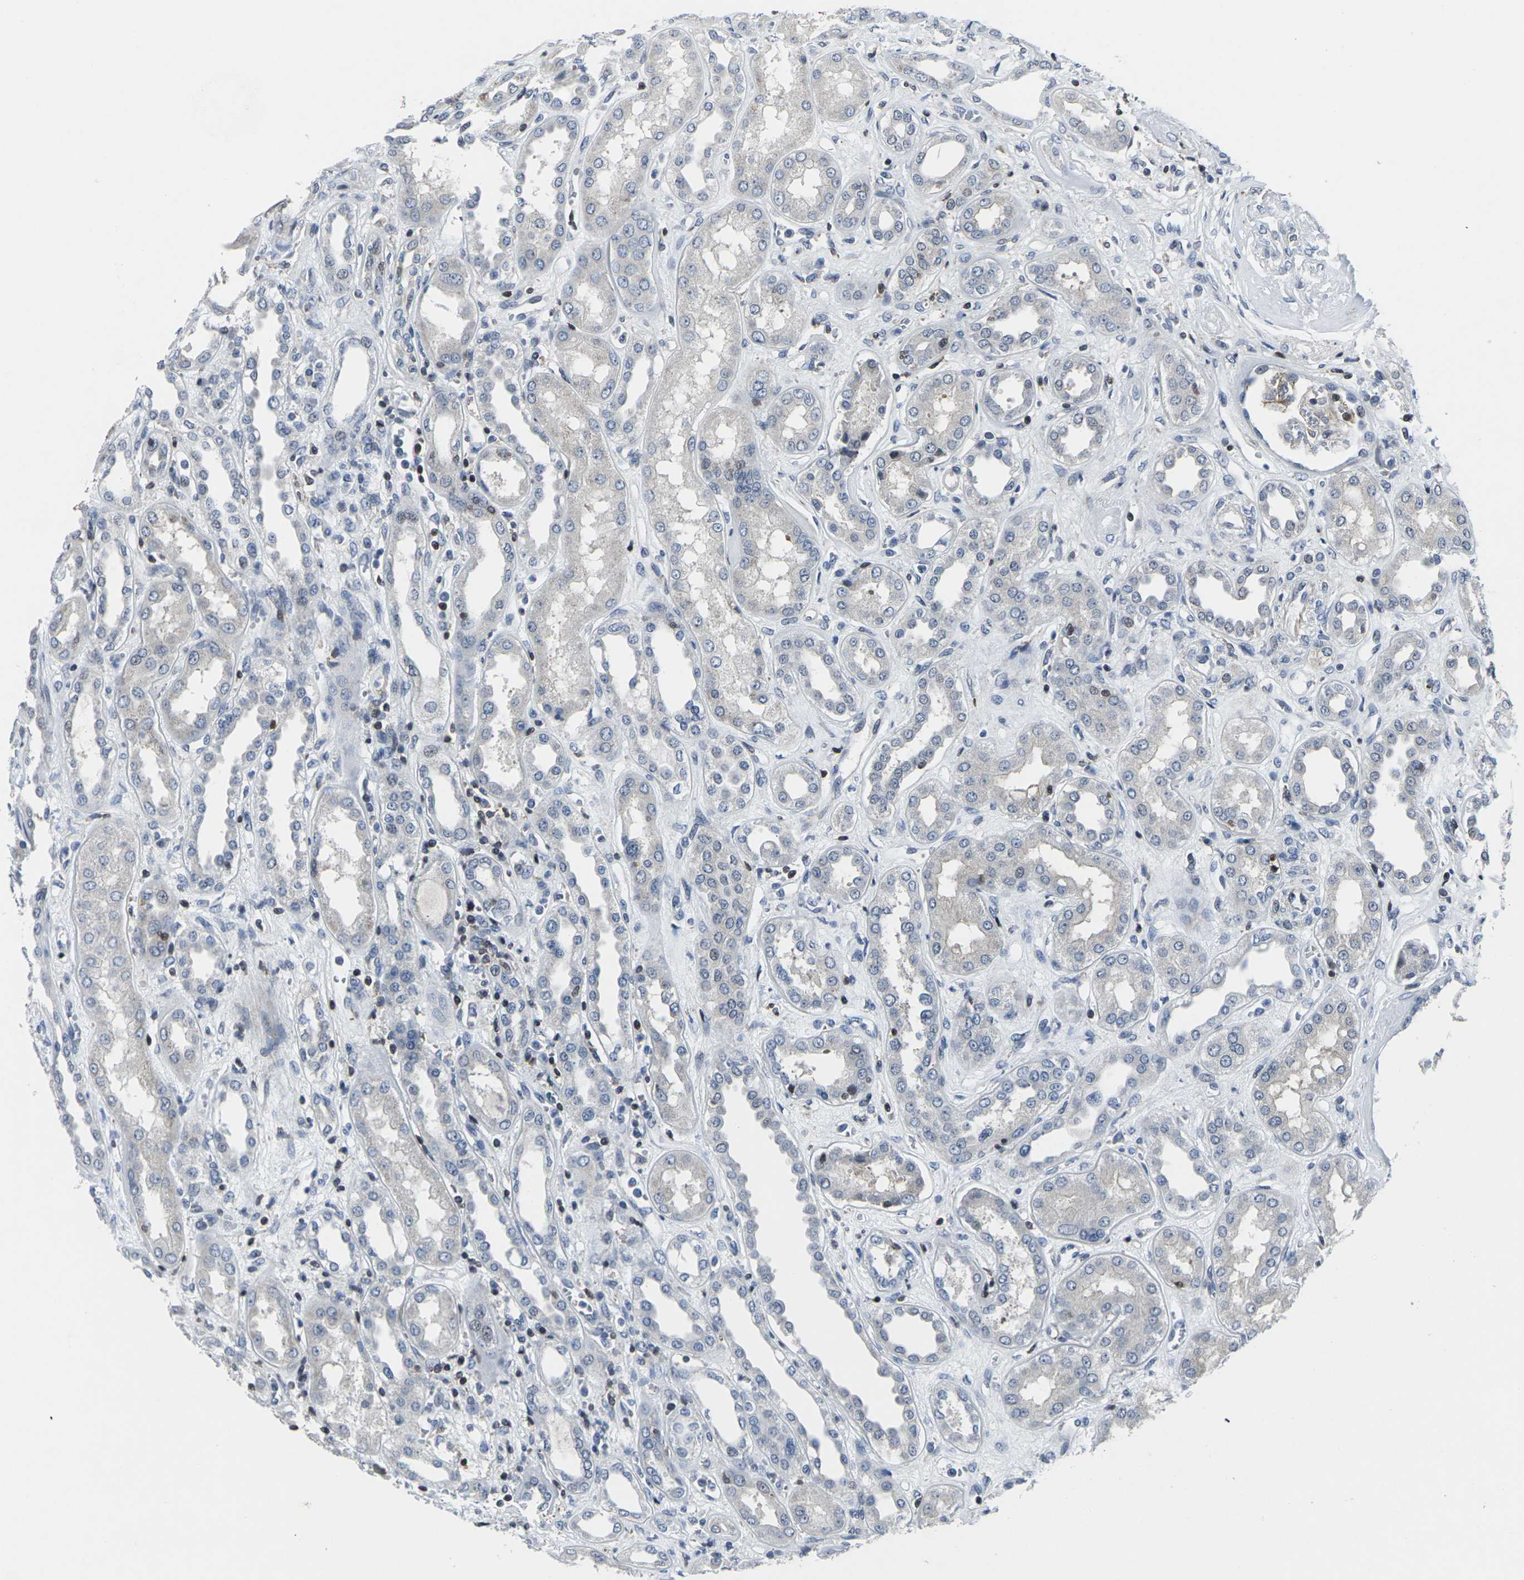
{"staining": {"intensity": "moderate", "quantity": "<25%", "location": "cytoplasmic/membranous"}, "tissue": "kidney", "cell_type": "Cells in glomeruli", "image_type": "normal", "snomed": [{"axis": "morphology", "description": "Normal tissue, NOS"}, {"axis": "topography", "description": "Kidney"}], "caption": "A brown stain highlights moderate cytoplasmic/membranous positivity of a protein in cells in glomeruli of unremarkable kidney.", "gene": "STAT4", "patient": {"sex": "male", "age": 59}}